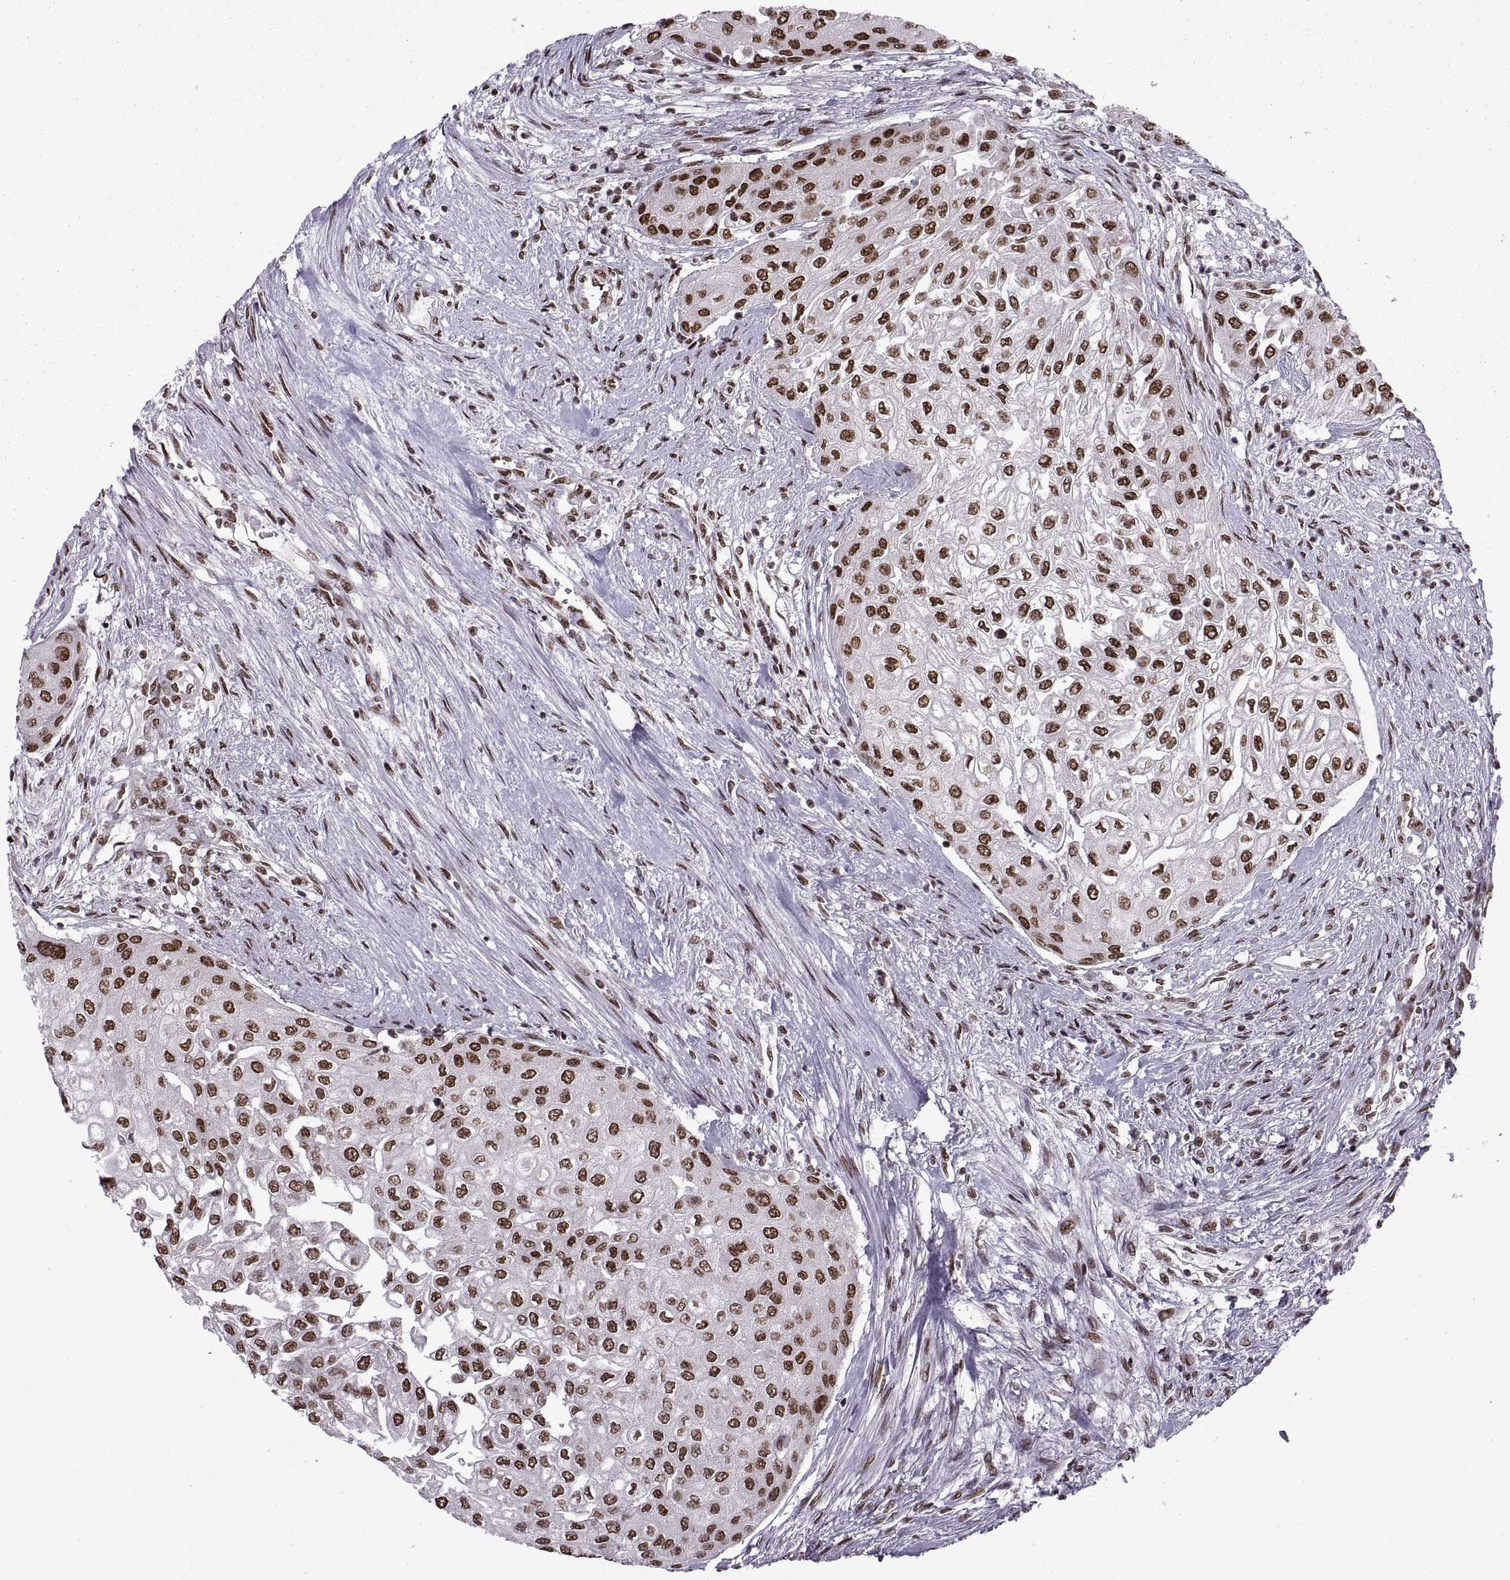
{"staining": {"intensity": "strong", "quantity": ">75%", "location": "nuclear"}, "tissue": "urothelial cancer", "cell_type": "Tumor cells", "image_type": "cancer", "snomed": [{"axis": "morphology", "description": "Urothelial carcinoma, High grade"}, {"axis": "topography", "description": "Urinary bladder"}], "caption": "This histopathology image reveals IHC staining of human urothelial cancer, with high strong nuclear staining in about >75% of tumor cells.", "gene": "MT1E", "patient": {"sex": "male", "age": 62}}